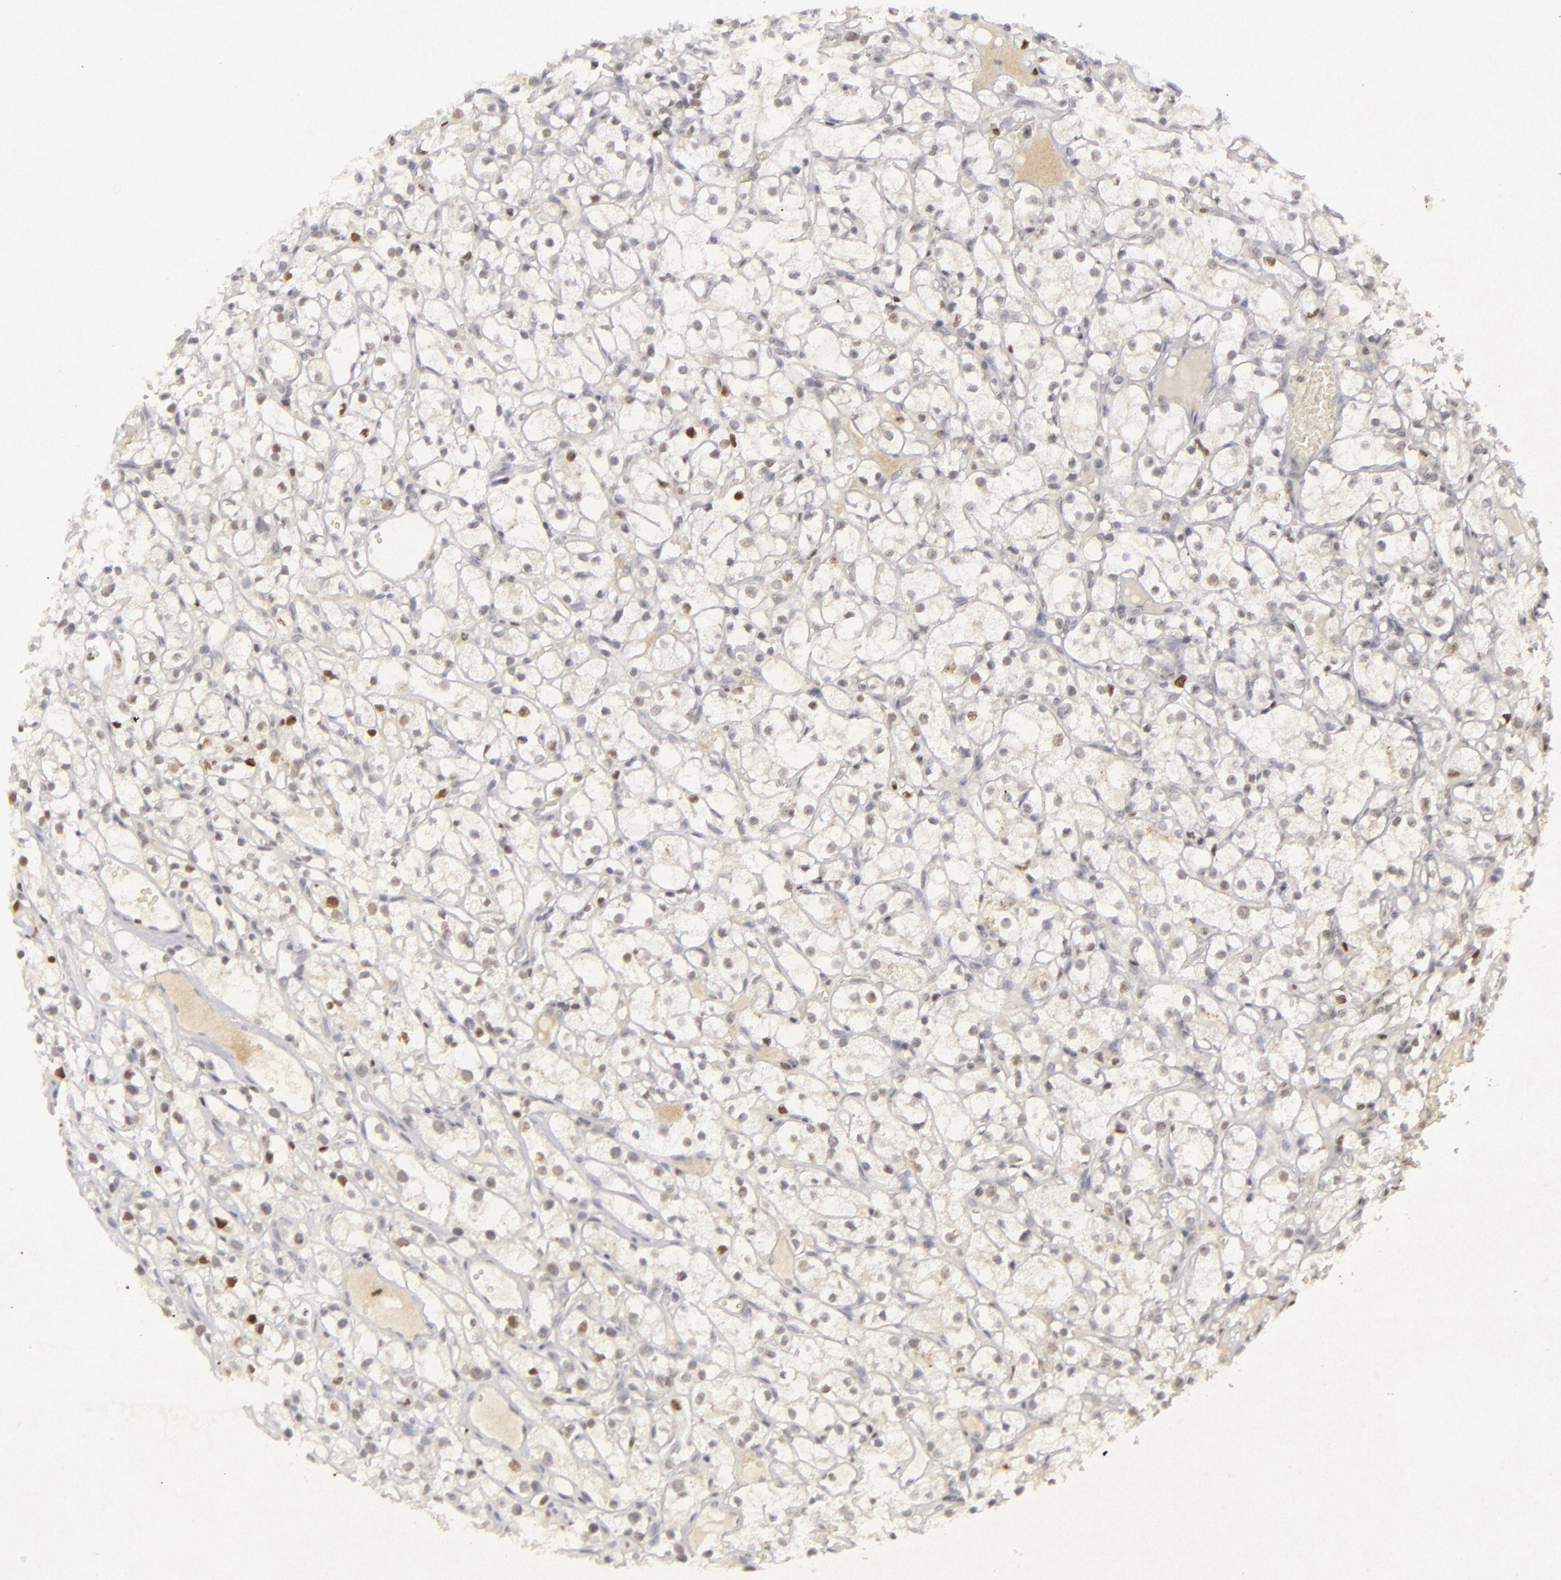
{"staining": {"intensity": "moderate", "quantity": "<25%", "location": "nuclear"}, "tissue": "renal cancer", "cell_type": "Tumor cells", "image_type": "cancer", "snomed": [{"axis": "morphology", "description": "Adenocarcinoma, NOS"}, {"axis": "topography", "description": "Kidney"}], "caption": "There is low levels of moderate nuclear expression in tumor cells of renal adenocarcinoma, as demonstrated by immunohistochemical staining (brown color).", "gene": "FEN1", "patient": {"sex": "male", "age": 61}}